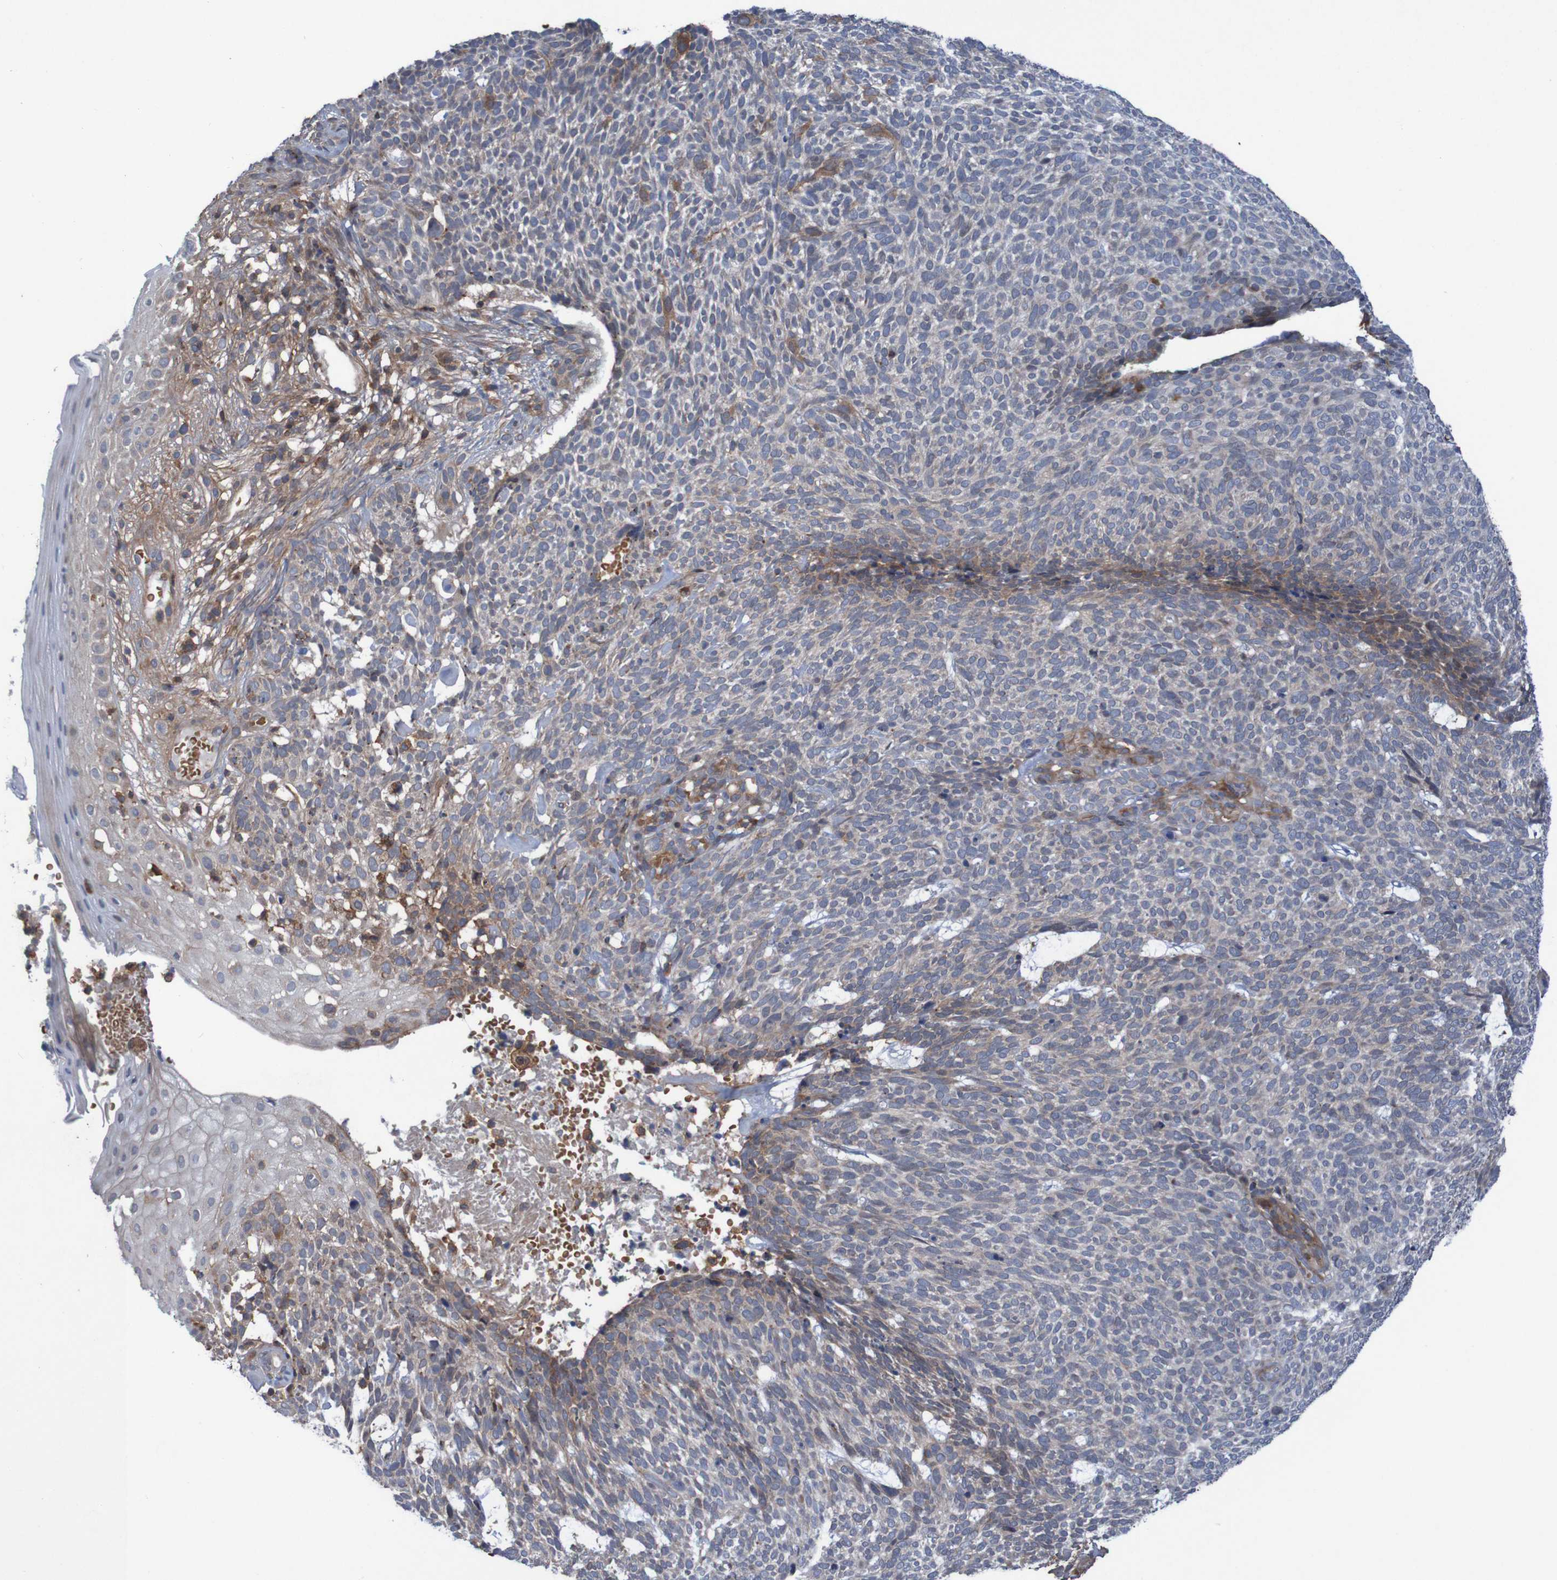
{"staining": {"intensity": "negative", "quantity": "none", "location": "none"}, "tissue": "skin cancer", "cell_type": "Tumor cells", "image_type": "cancer", "snomed": [{"axis": "morphology", "description": "Basal cell carcinoma"}, {"axis": "topography", "description": "Skin"}], "caption": "A high-resolution image shows immunohistochemistry staining of basal cell carcinoma (skin), which demonstrates no significant staining in tumor cells.", "gene": "PDGFB", "patient": {"sex": "female", "age": 84}}